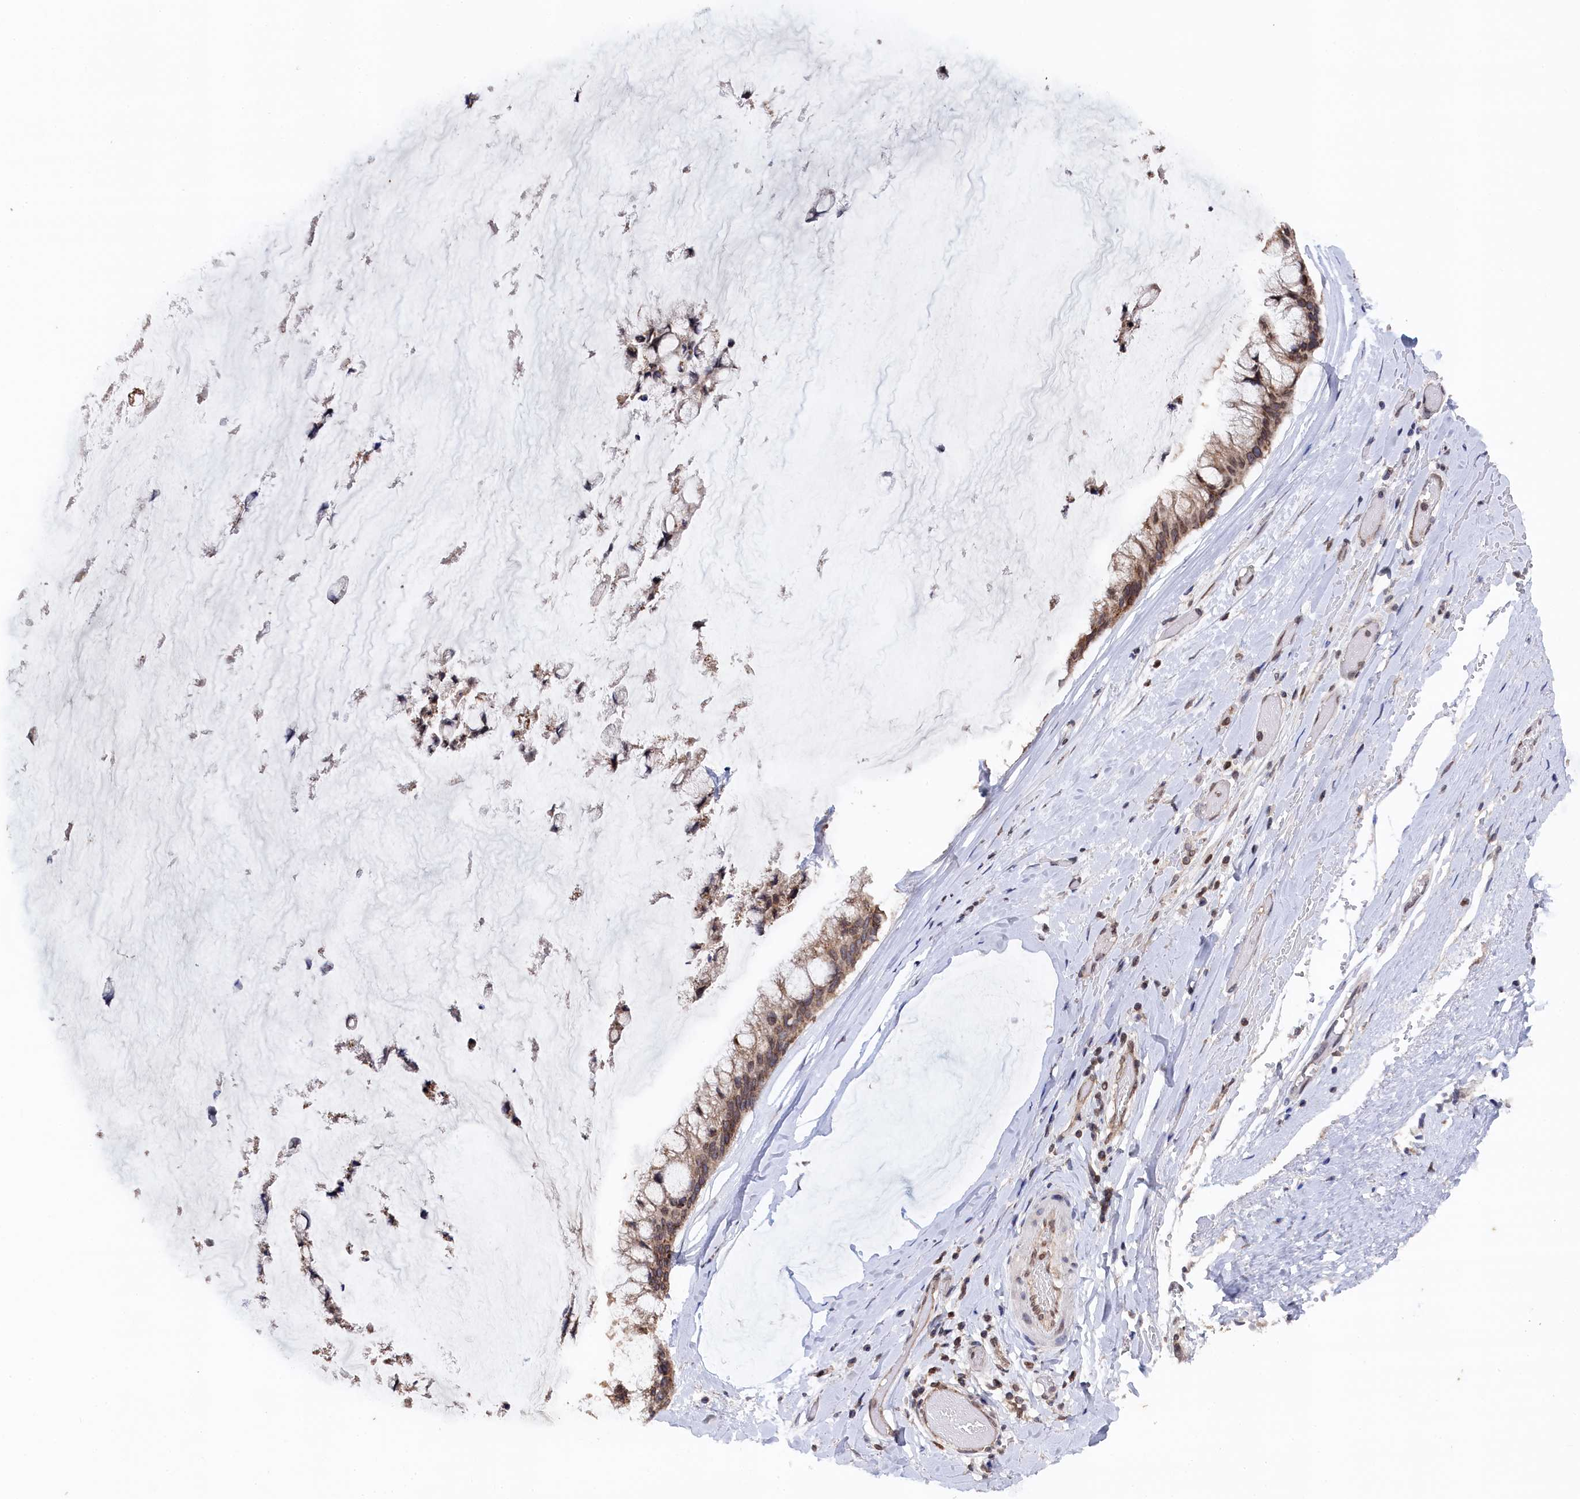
{"staining": {"intensity": "moderate", "quantity": ">75%", "location": "cytoplasmic/membranous"}, "tissue": "ovarian cancer", "cell_type": "Tumor cells", "image_type": "cancer", "snomed": [{"axis": "morphology", "description": "Cystadenocarcinoma, mucinous, NOS"}, {"axis": "topography", "description": "Ovary"}], "caption": "IHC (DAB (3,3'-diaminobenzidine)) staining of ovarian mucinous cystadenocarcinoma shows moderate cytoplasmic/membranous protein staining in about >75% of tumor cells.", "gene": "ANKEF1", "patient": {"sex": "female", "age": 39}}